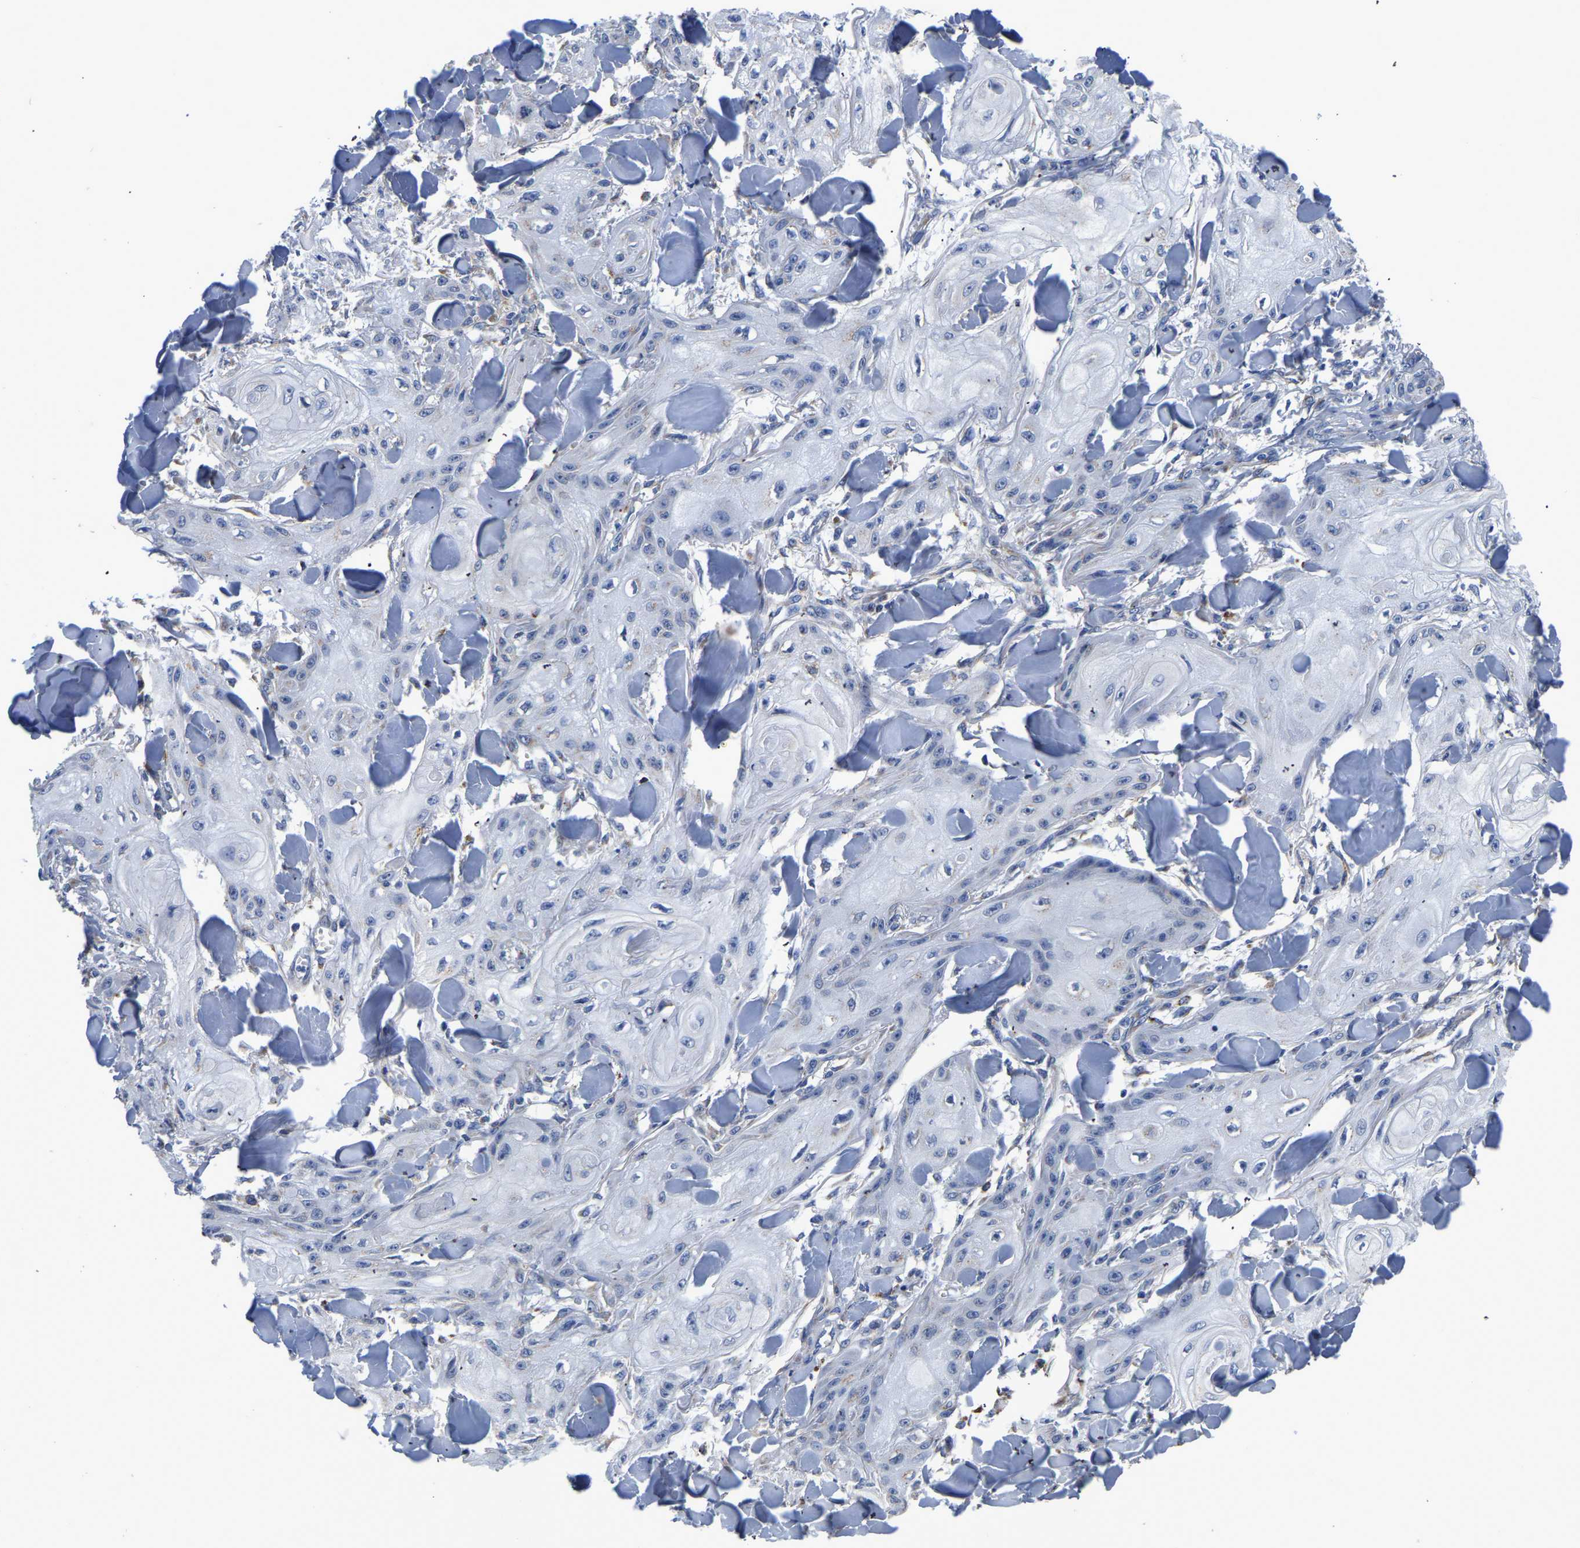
{"staining": {"intensity": "negative", "quantity": "none", "location": "none"}, "tissue": "skin cancer", "cell_type": "Tumor cells", "image_type": "cancer", "snomed": [{"axis": "morphology", "description": "Squamous cell carcinoma, NOS"}, {"axis": "topography", "description": "Skin"}], "caption": "An immunohistochemistry (IHC) image of skin squamous cell carcinoma is shown. There is no staining in tumor cells of skin squamous cell carcinoma.", "gene": "PDLIM7", "patient": {"sex": "male", "age": 74}}